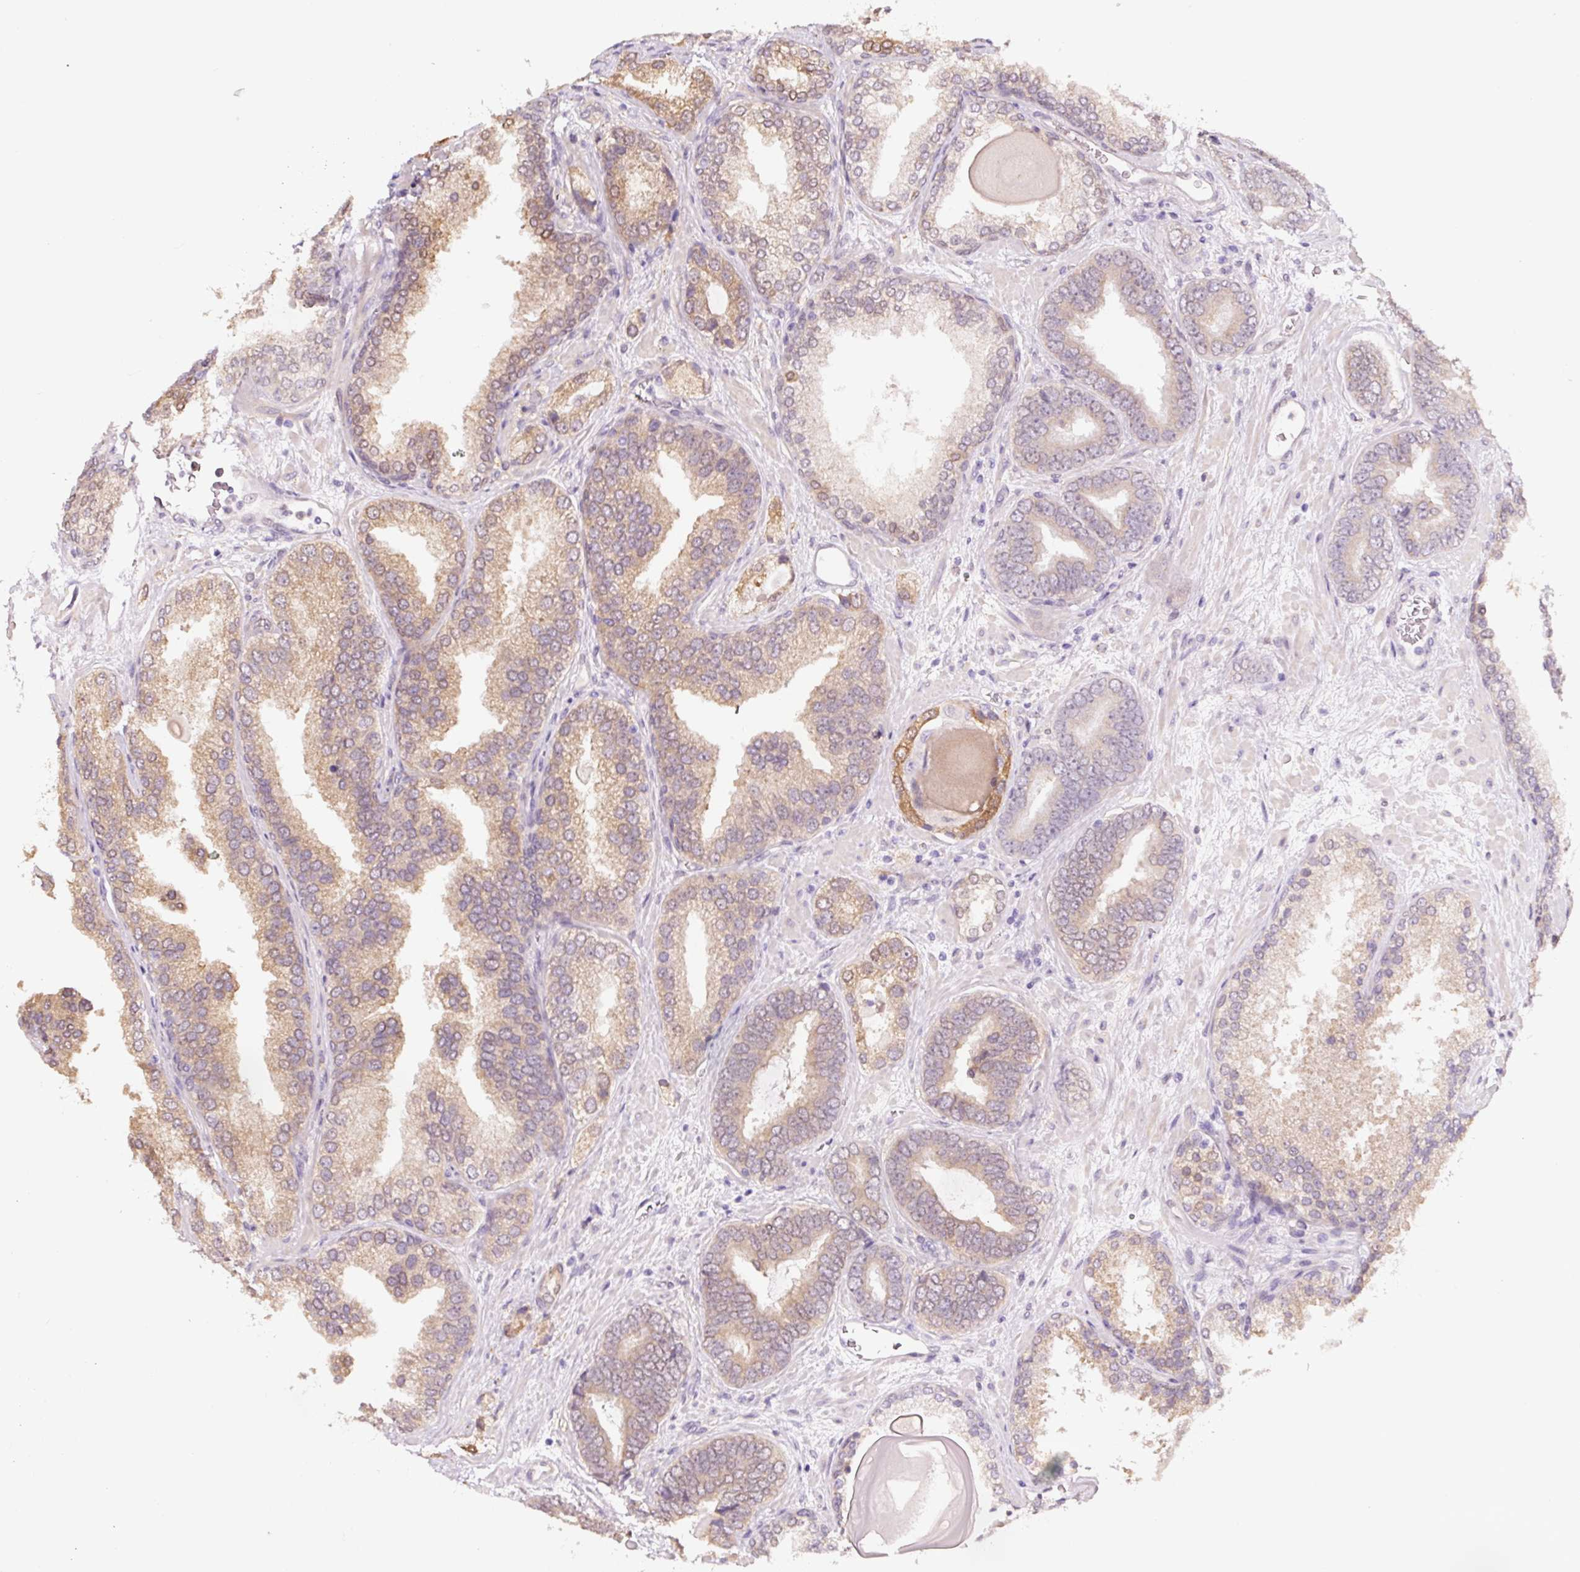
{"staining": {"intensity": "weak", "quantity": ">75%", "location": "cytoplasmic/membranous"}, "tissue": "prostate cancer", "cell_type": "Tumor cells", "image_type": "cancer", "snomed": [{"axis": "morphology", "description": "Adenocarcinoma, High grade"}, {"axis": "topography", "description": "Prostate"}], "caption": "An immunohistochemistry (IHC) image of neoplastic tissue is shown. Protein staining in brown labels weak cytoplasmic/membranous positivity in prostate high-grade adenocarcinoma within tumor cells. (DAB IHC with brightfield microscopy, high magnification).", "gene": "ASRGL1", "patient": {"sex": "male", "age": 63}}